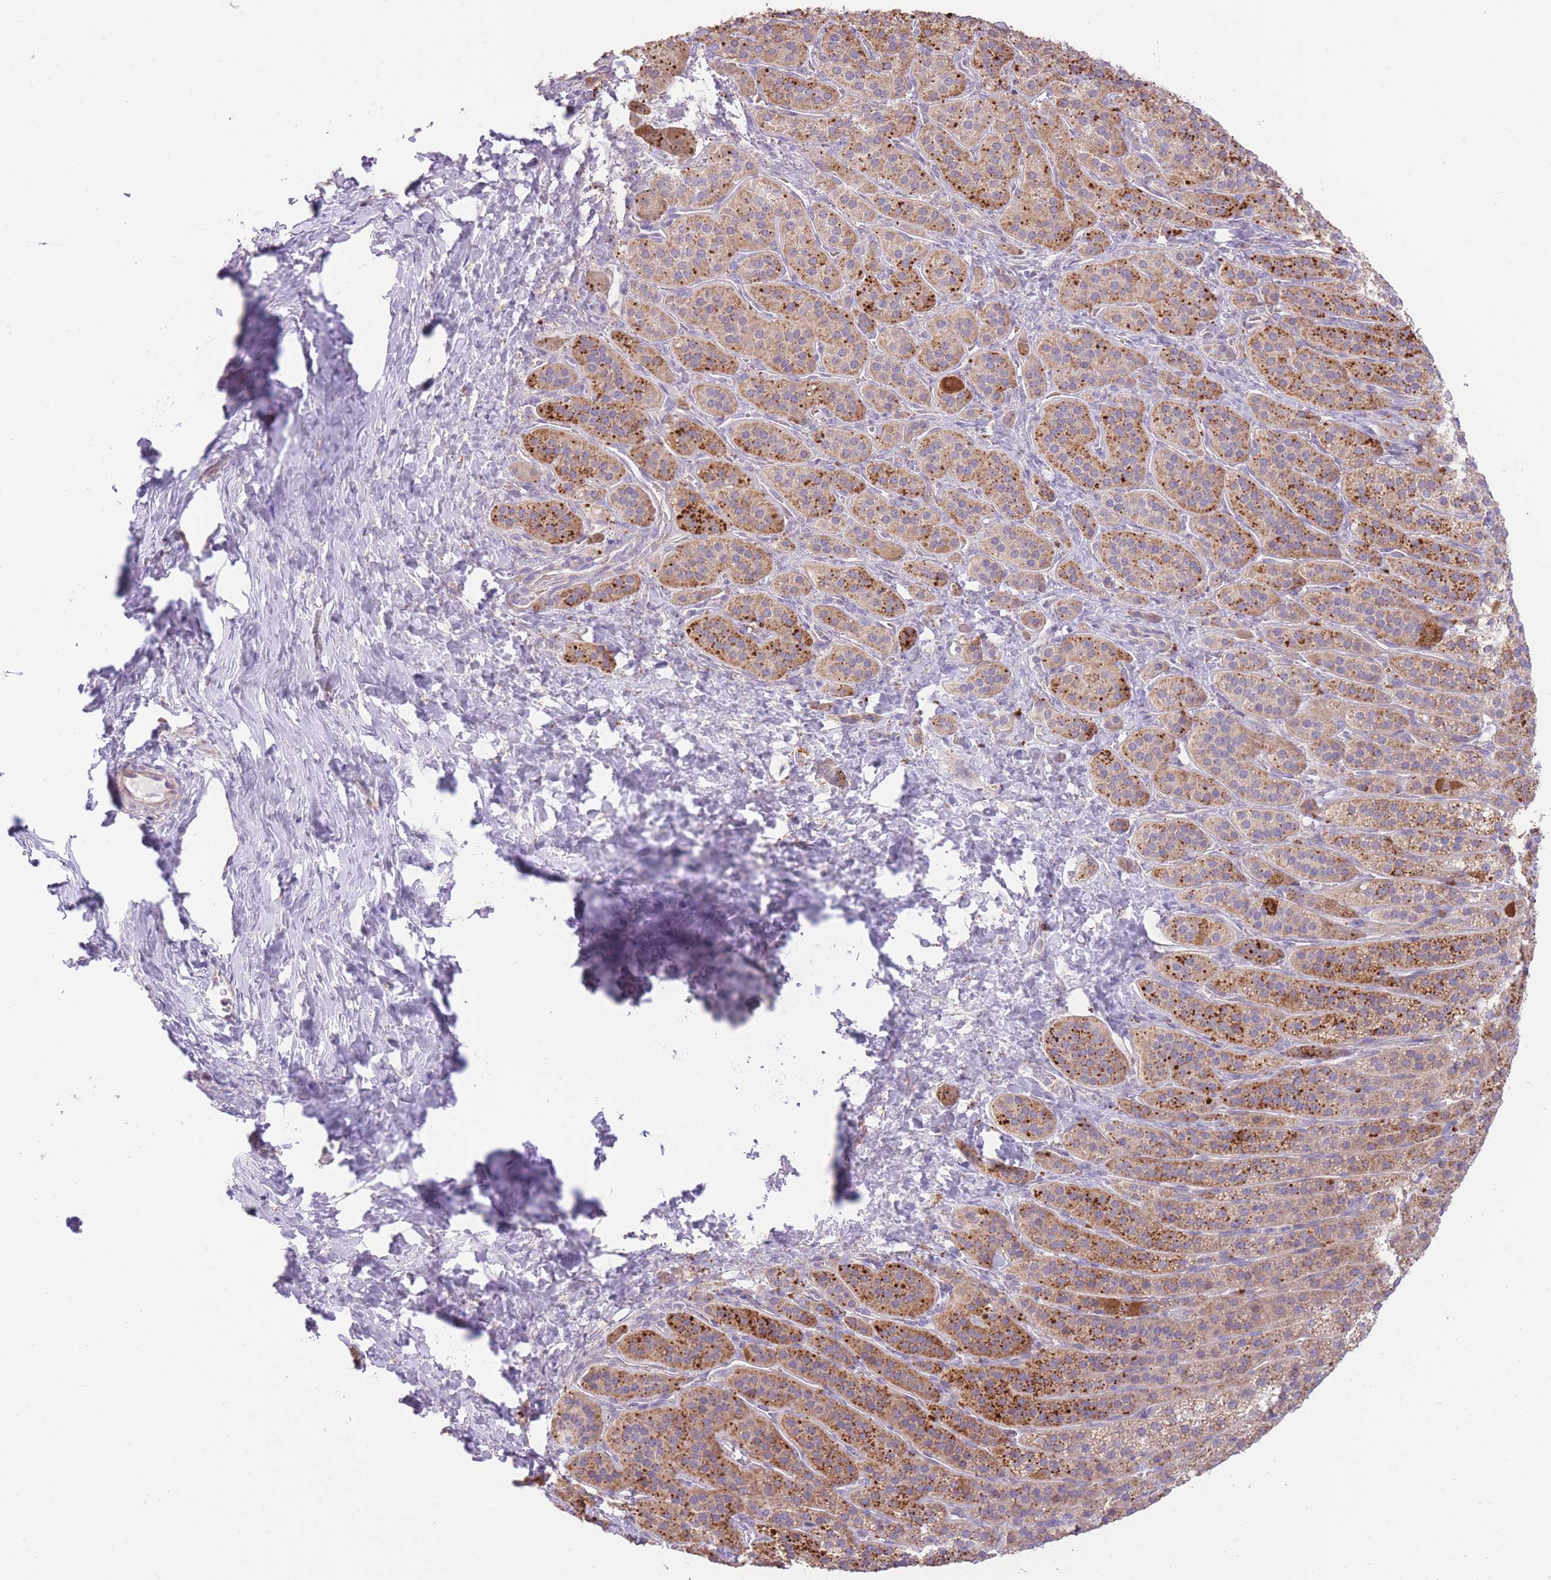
{"staining": {"intensity": "strong", "quantity": "25%-75%", "location": "cytoplasmic/membranous"}, "tissue": "adrenal gland", "cell_type": "Glandular cells", "image_type": "normal", "snomed": [{"axis": "morphology", "description": "Normal tissue, NOS"}, {"axis": "topography", "description": "Adrenal gland"}], "caption": "This is a photomicrograph of immunohistochemistry staining of normal adrenal gland, which shows strong expression in the cytoplasmic/membranous of glandular cells.", "gene": "BOLA2B", "patient": {"sex": "female", "age": 41}}